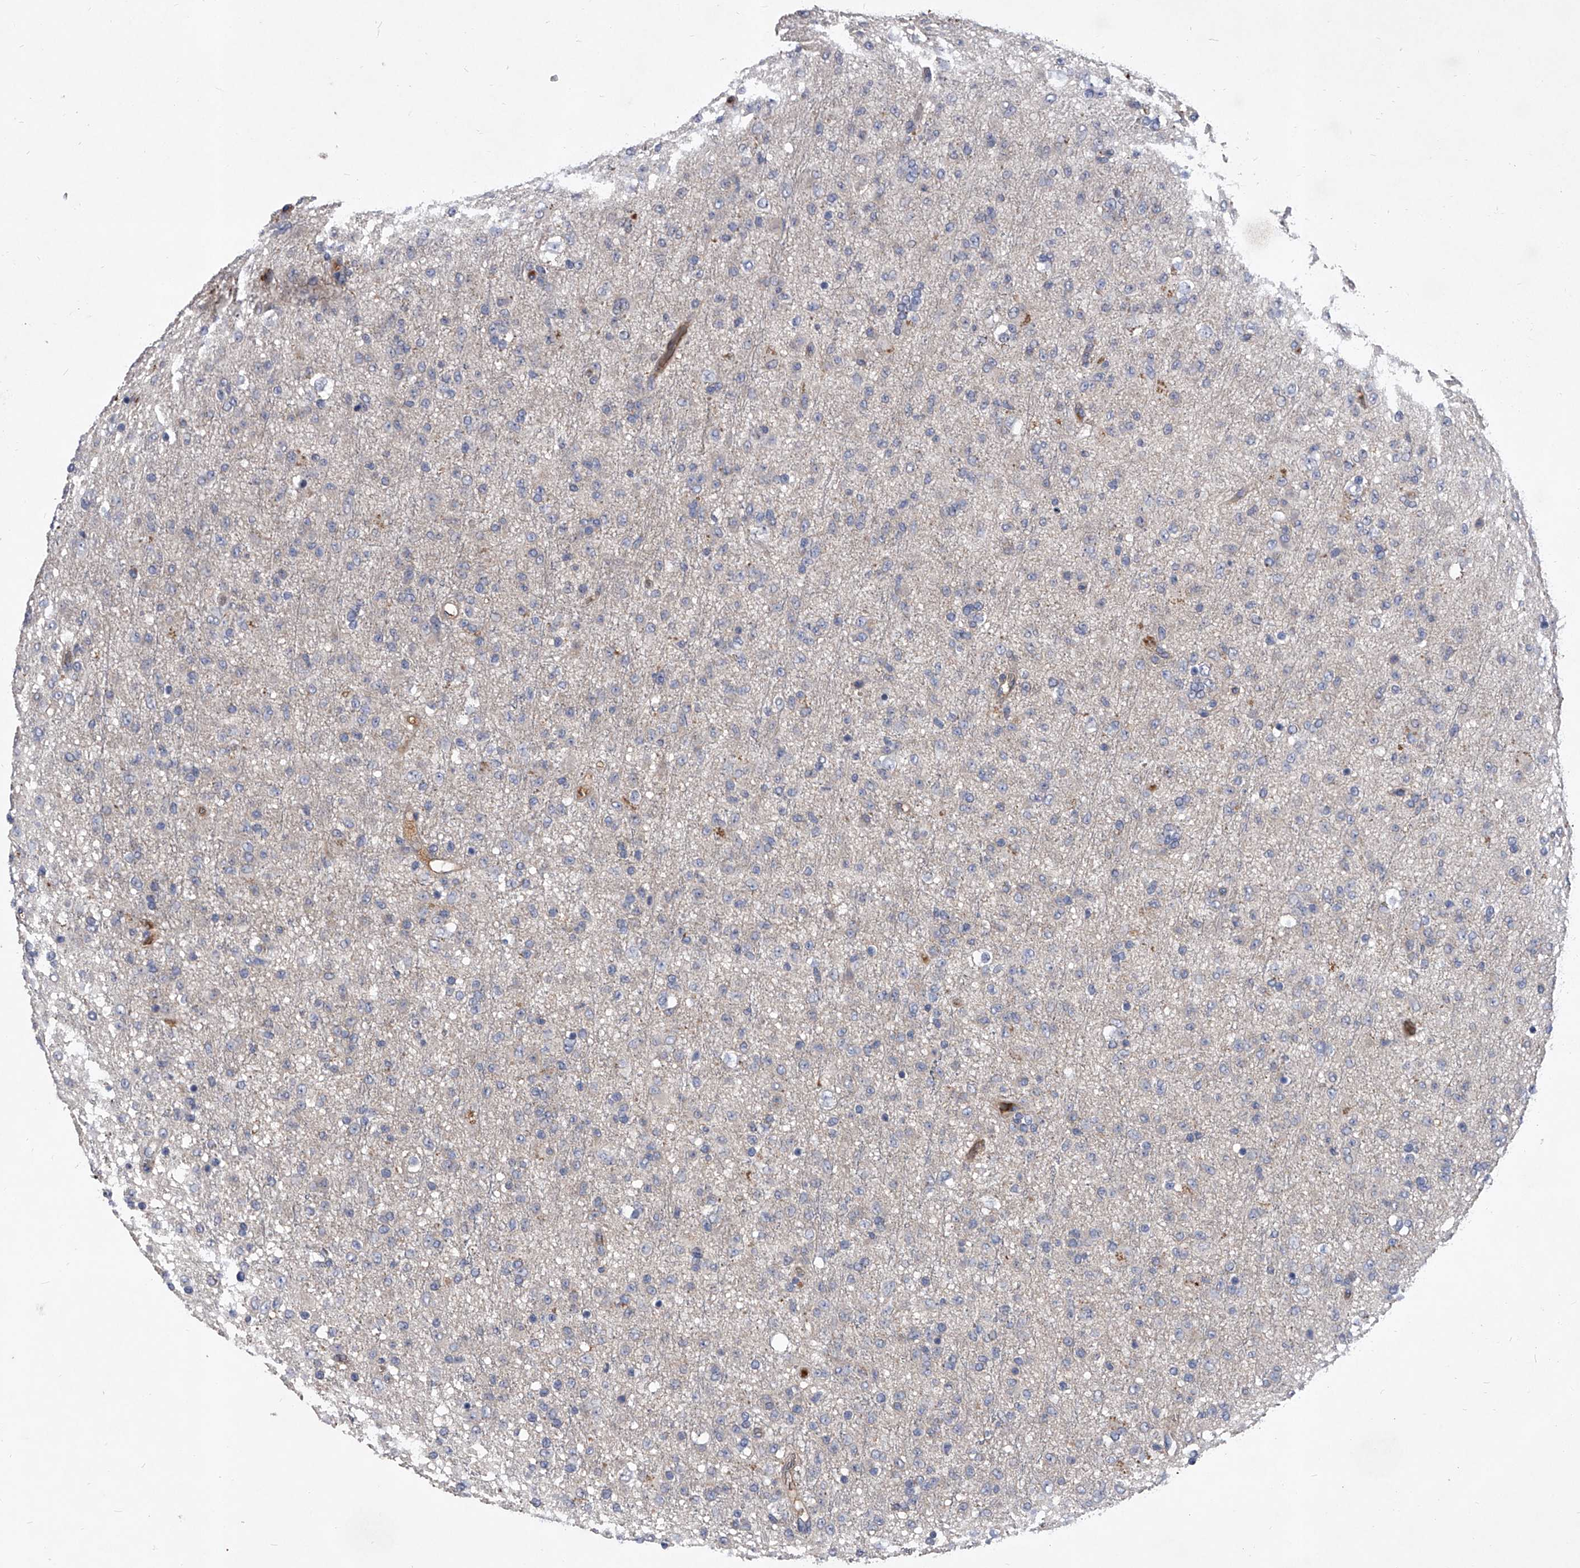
{"staining": {"intensity": "negative", "quantity": "none", "location": "none"}, "tissue": "glioma", "cell_type": "Tumor cells", "image_type": "cancer", "snomed": [{"axis": "morphology", "description": "Glioma, malignant, Low grade"}, {"axis": "topography", "description": "Brain"}], "caption": "The photomicrograph exhibits no staining of tumor cells in malignant glioma (low-grade).", "gene": "C5", "patient": {"sex": "male", "age": 65}}